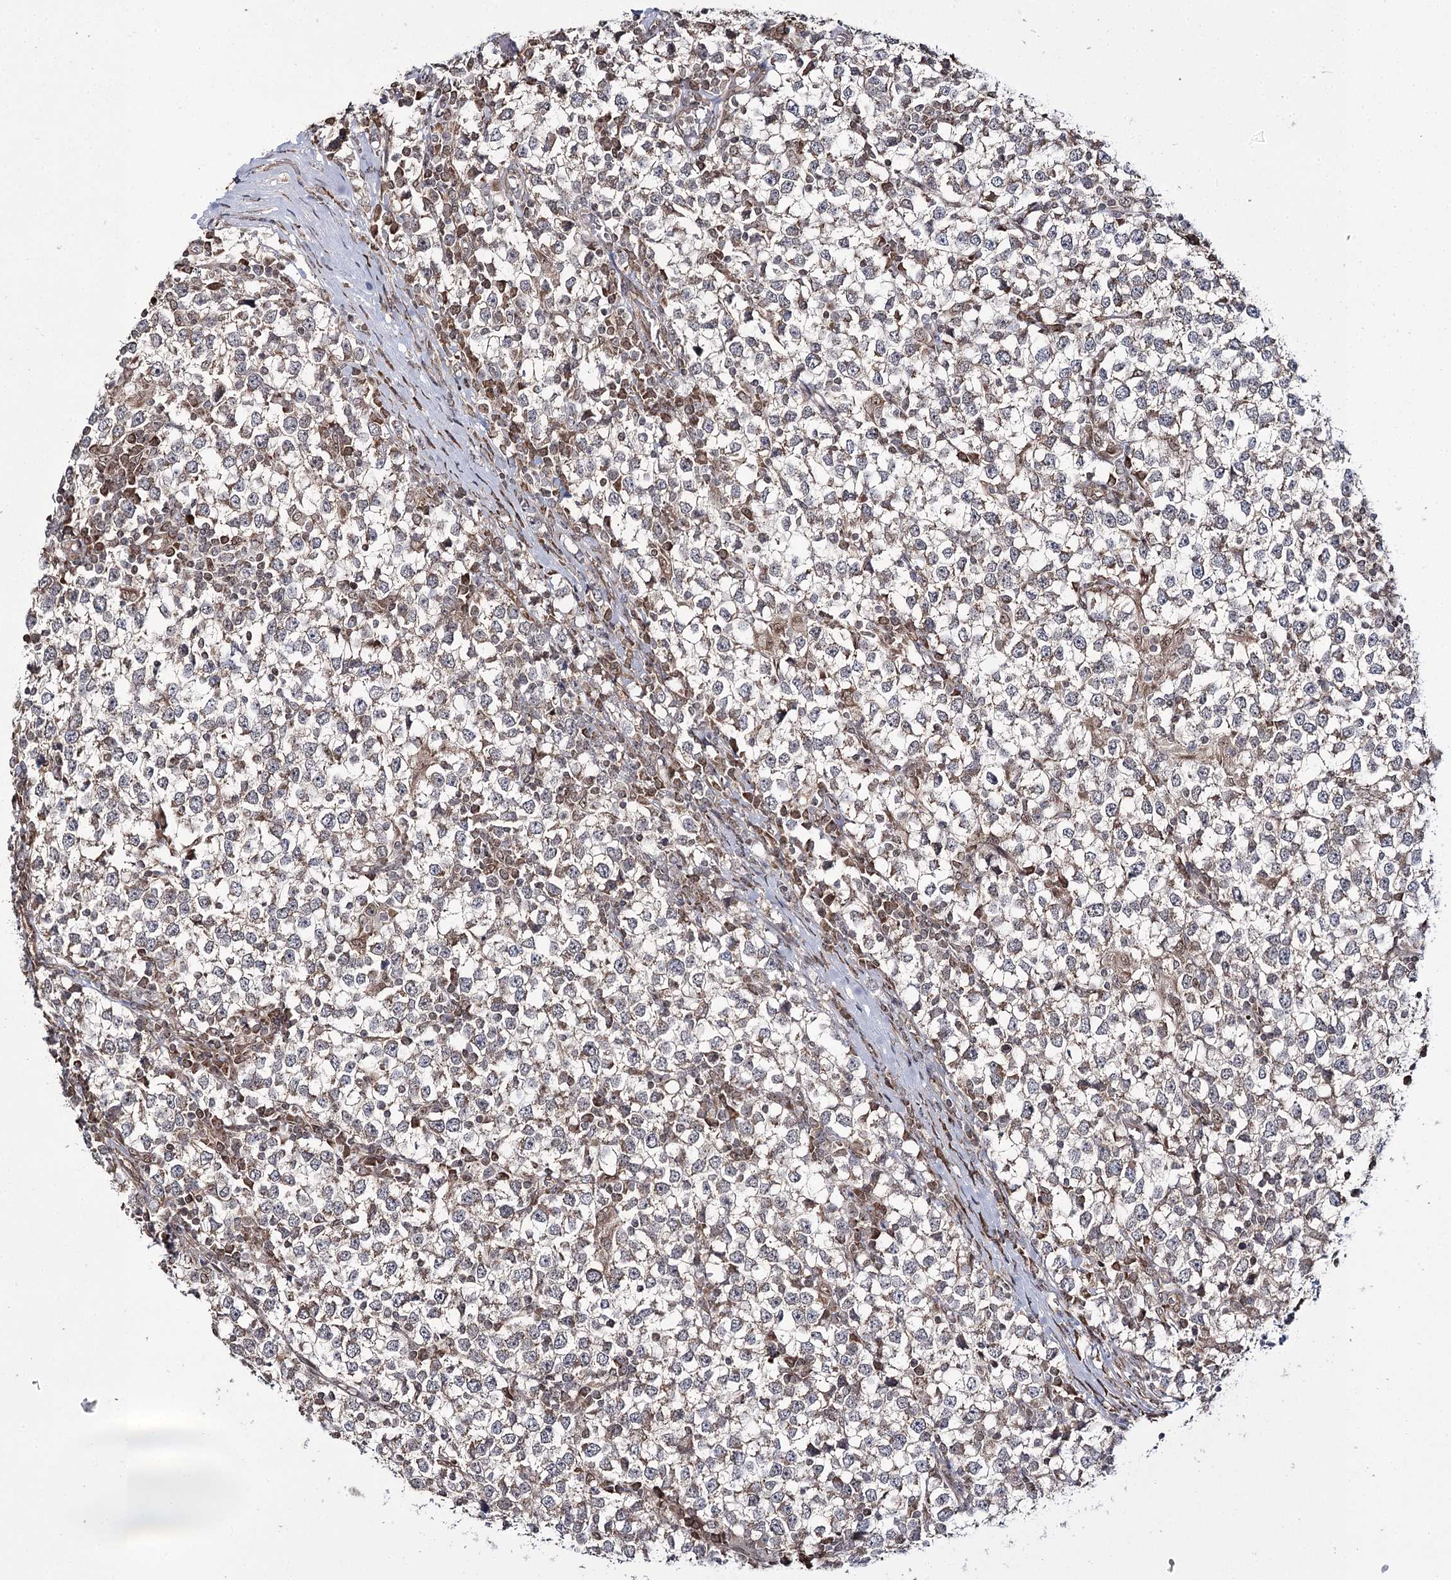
{"staining": {"intensity": "weak", "quantity": "25%-75%", "location": "cytoplasmic/membranous"}, "tissue": "testis cancer", "cell_type": "Tumor cells", "image_type": "cancer", "snomed": [{"axis": "morphology", "description": "Seminoma, NOS"}, {"axis": "topography", "description": "Testis"}], "caption": "The photomicrograph reveals immunohistochemical staining of testis cancer. There is weak cytoplasmic/membranous positivity is present in approximately 25%-75% of tumor cells.", "gene": "TRNT1", "patient": {"sex": "male", "age": 65}}